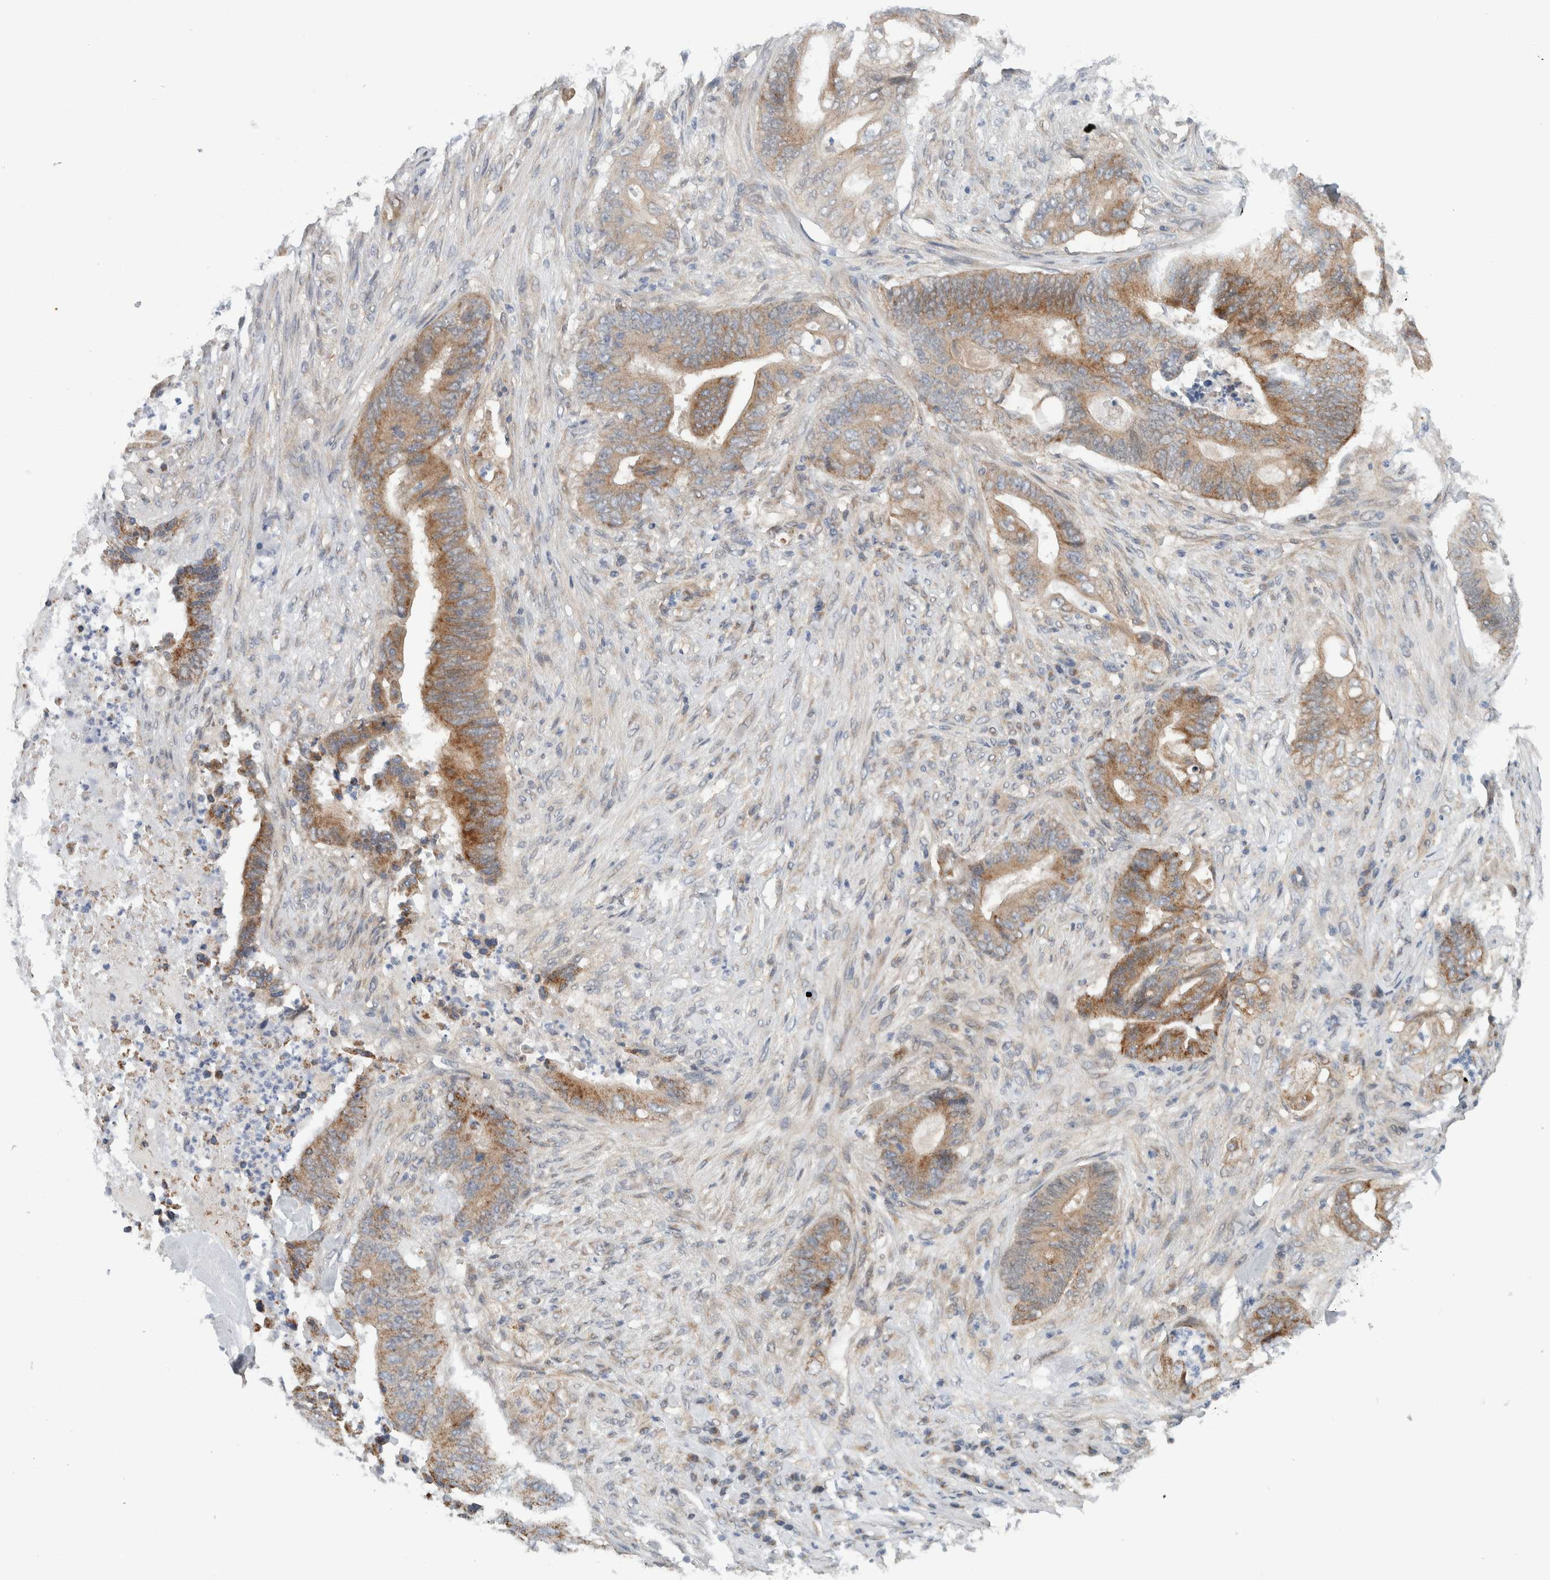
{"staining": {"intensity": "moderate", "quantity": ">75%", "location": "cytoplasmic/membranous"}, "tissue": "stomach cancer", "cell_type": "Tumor cells", "image_type": "cancer", "snomed": [{"axis": "morphology", "description": "Adenocarcinoma, NOS"}, {"axis": "topography", "description": "Stomach"}], "caption": "Brown immunohistochemical staining in human stomach cancer reveals moderate cytoplasmic/membranous expression in approximately >75% of tumor cells.", "gene": "RERE", "patient": {"sex": "female", "age": 73}}